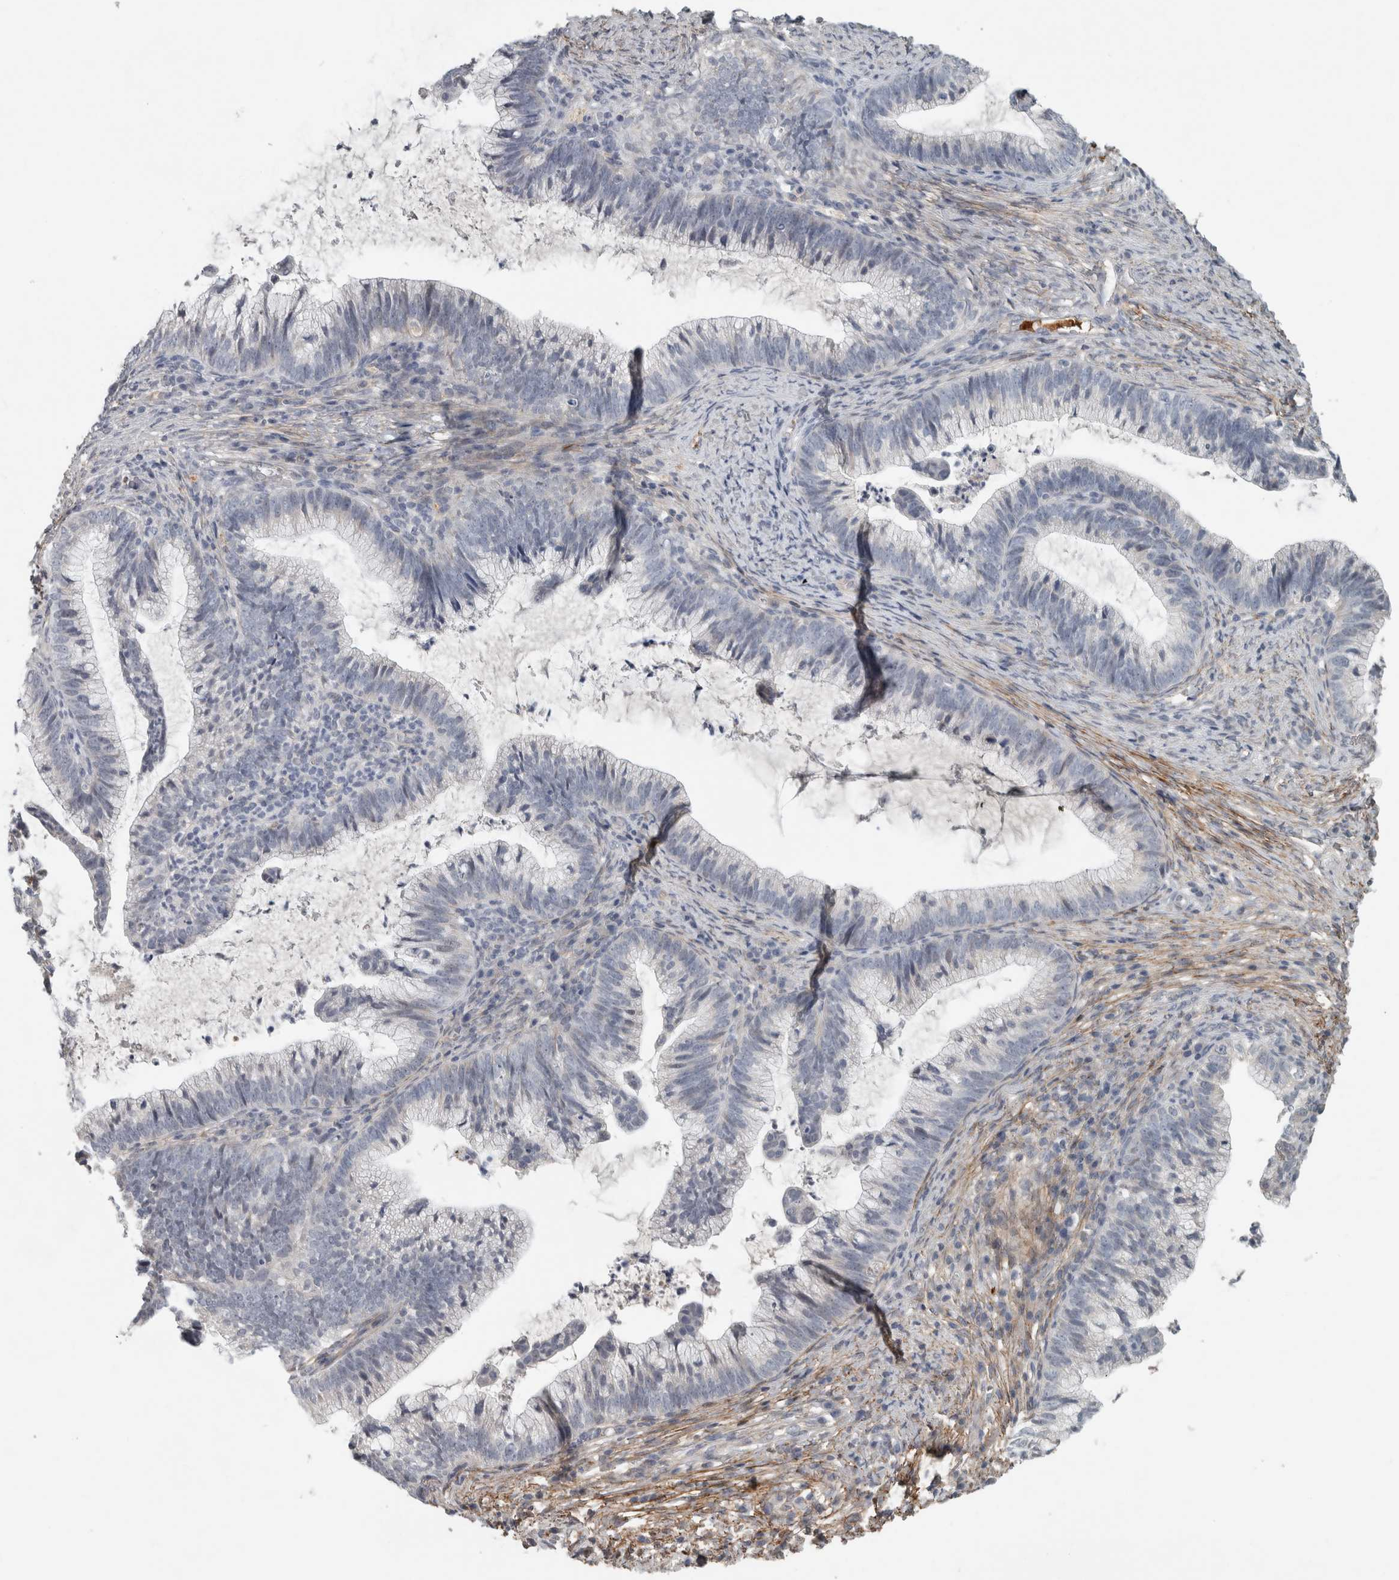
{"staining": {"intensity": "negative", "quantity": "none", "location": "none"}, "tissue": "cervical cancer", "cell_type": "Tumor cells", "image_type": "cancer", "snomed": [{"axis": "morphology", "description": "Adenocarcinoma, NOS"}, {"axis": "topography", "description": "Cervix"}], "caption": "Tumor cells are negative for protein expression in human cervical cancer (adenocarcinoma). (DAB IHC with hematoxylin counter stain).", "gene": "FN1", "patient": {"sex": "female", "age": 36}}